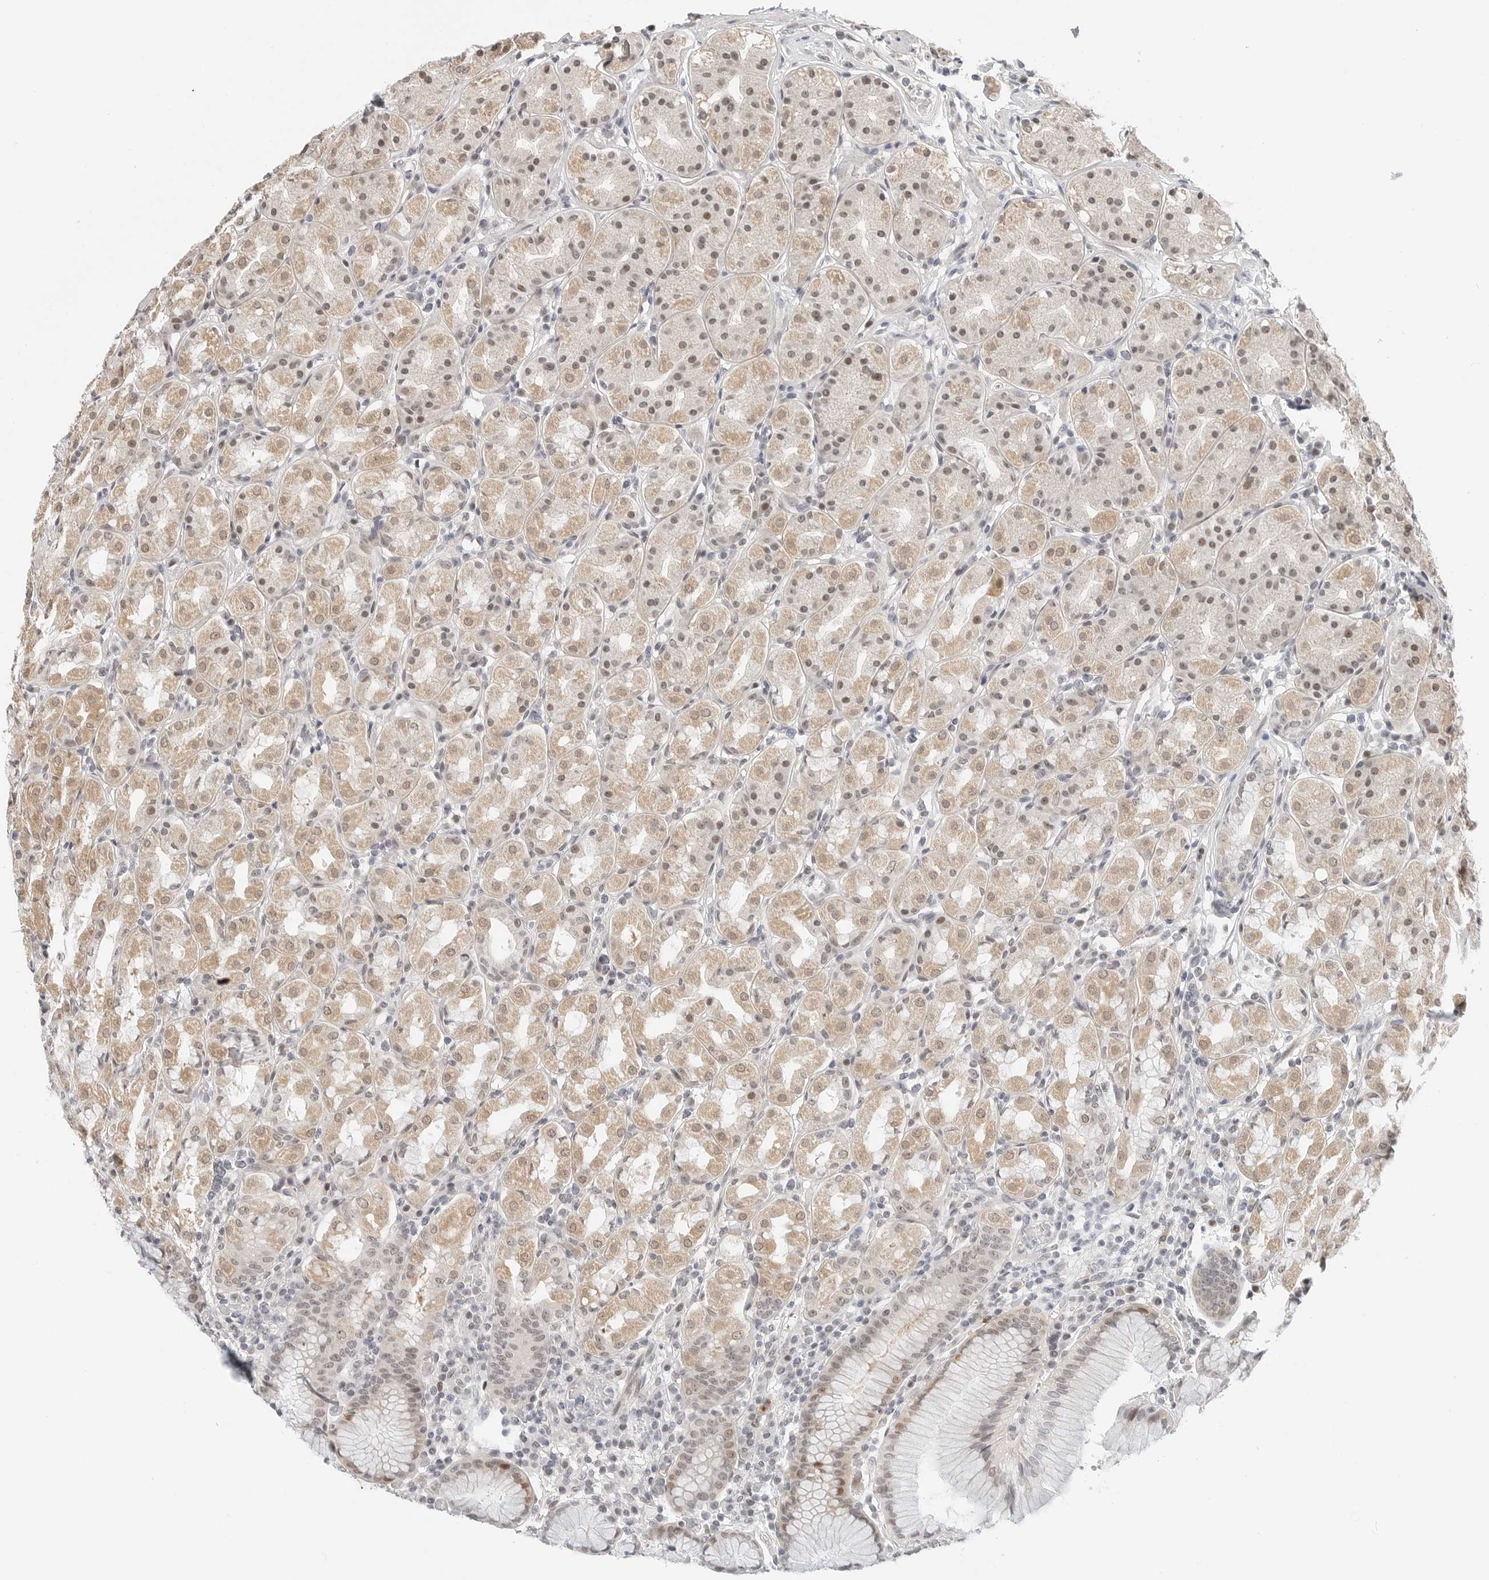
{"staining": {"intensity": "moderate", "quantity": ">75%", "location": "cytoplasmic/membranous,nuclear"}, "tissue": "stomach", "cell_type": "Glandular cells", "image_type": "normal", "snomed": [{"axis": "morphology", "description": "Normal tissue, NOS"}, {"axis": "topography", "description": "Stomach, lower"}], "caption": "A medium amount of moderate cytoplasmic/membranous,nuclear staining is present in approximately >75% of glandular cells in normal stomach.", "gene": "TSEN2", "patient": {"sex": "female", "age": 56}}